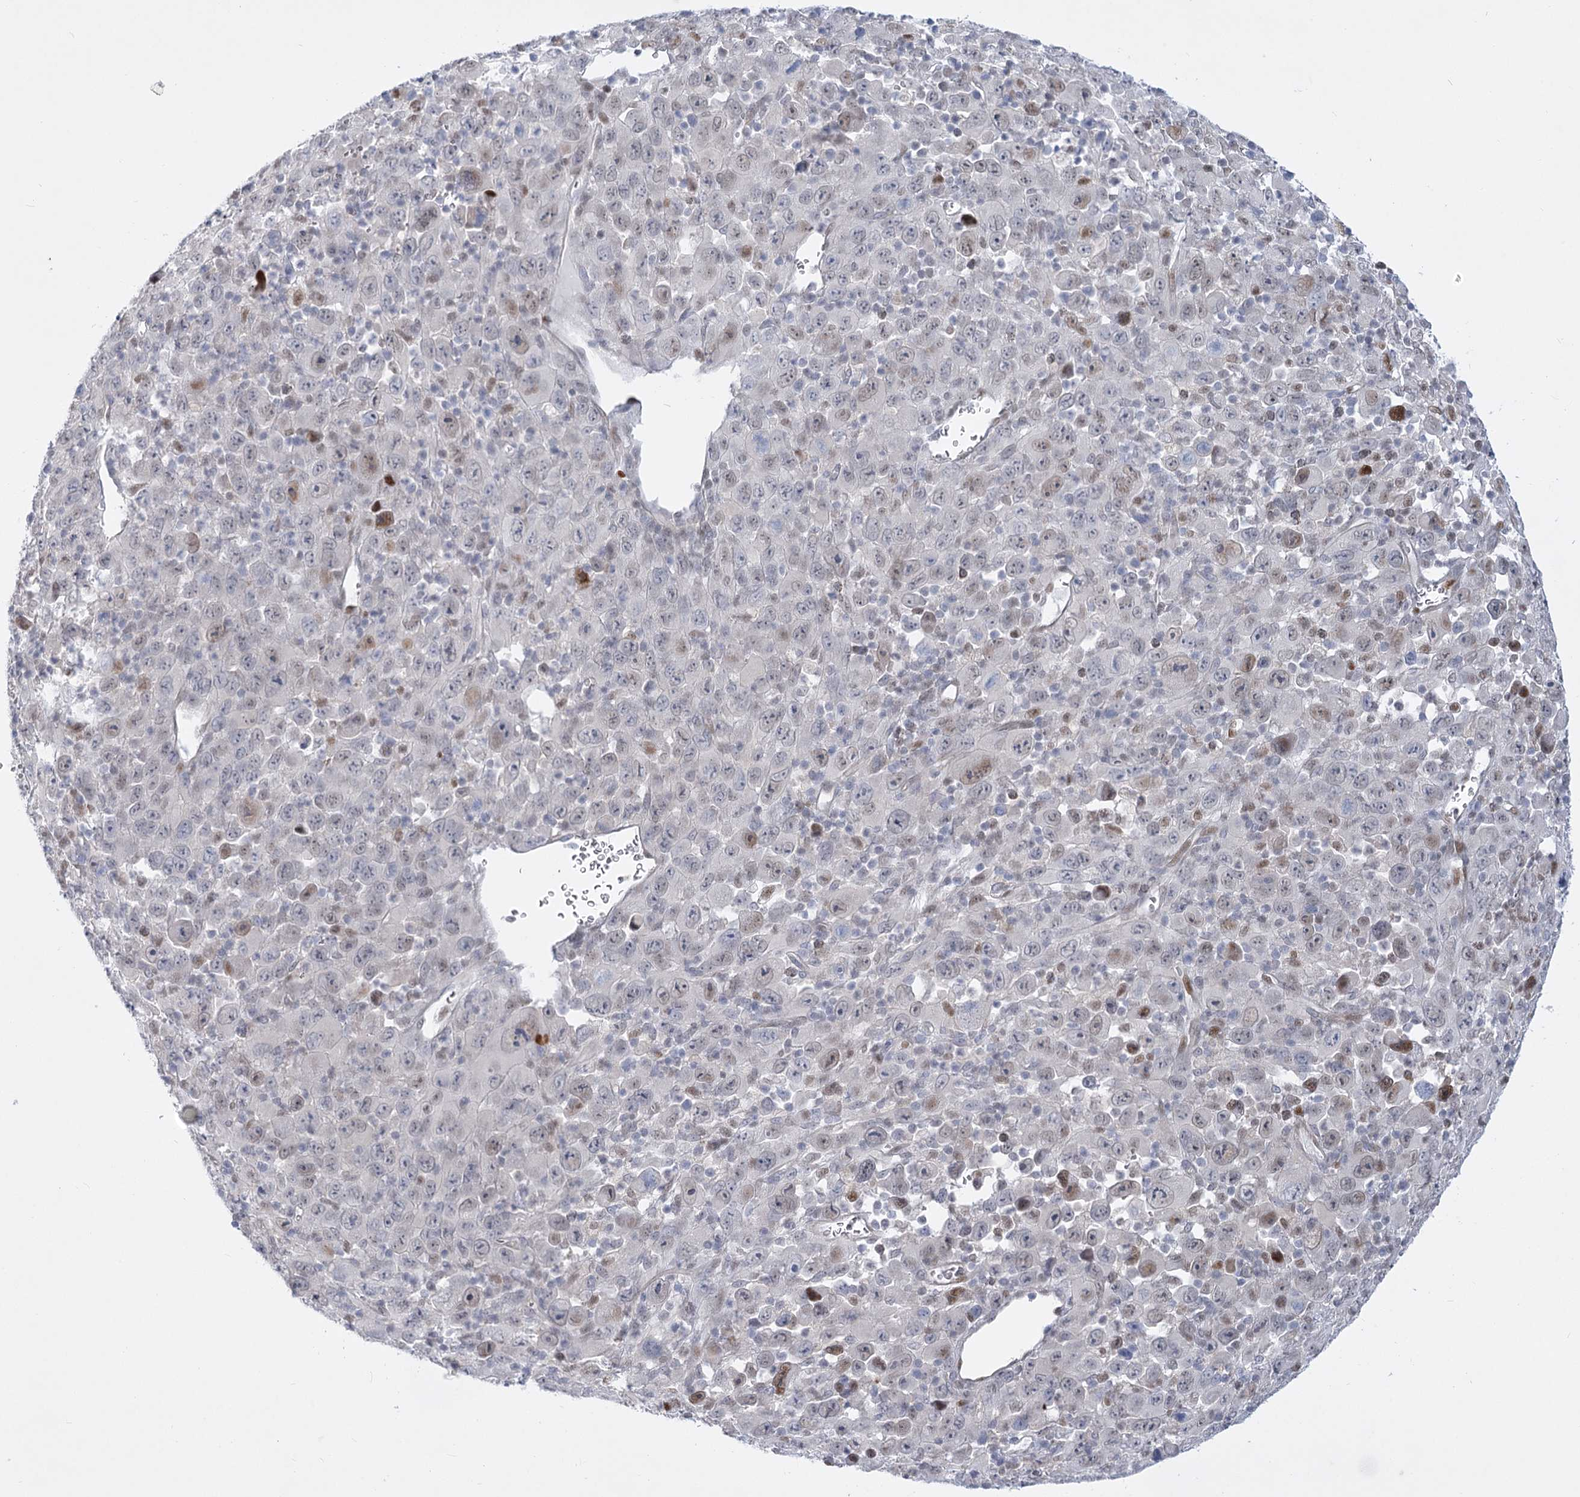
{"staining": {"intensity": "moderate", "quantity": "25%-75%", "location": "nuclear"}, "tissue": "melanoma", "cell_type": "Tumor cells", "image_type": "cancer", "snomed": [{"axis": "morphology", "description": "Malignant melanoma, Metastatic site"}, {"axis": "topography", "description": "Skin"}], "caption": "High-power microscopy captured an immunohistochemistry image of melanoma, revealing moderate nuclear positivity in about 25%-75% of tumor cells. The staining was performed using DAB (3,3'-diaminobenzidine), with brown indicating positive protein expression. Nuclei are stained blue with hematoxylin.", "gene": "ARSI", "patient": {"sex": "female", "age": 56}}